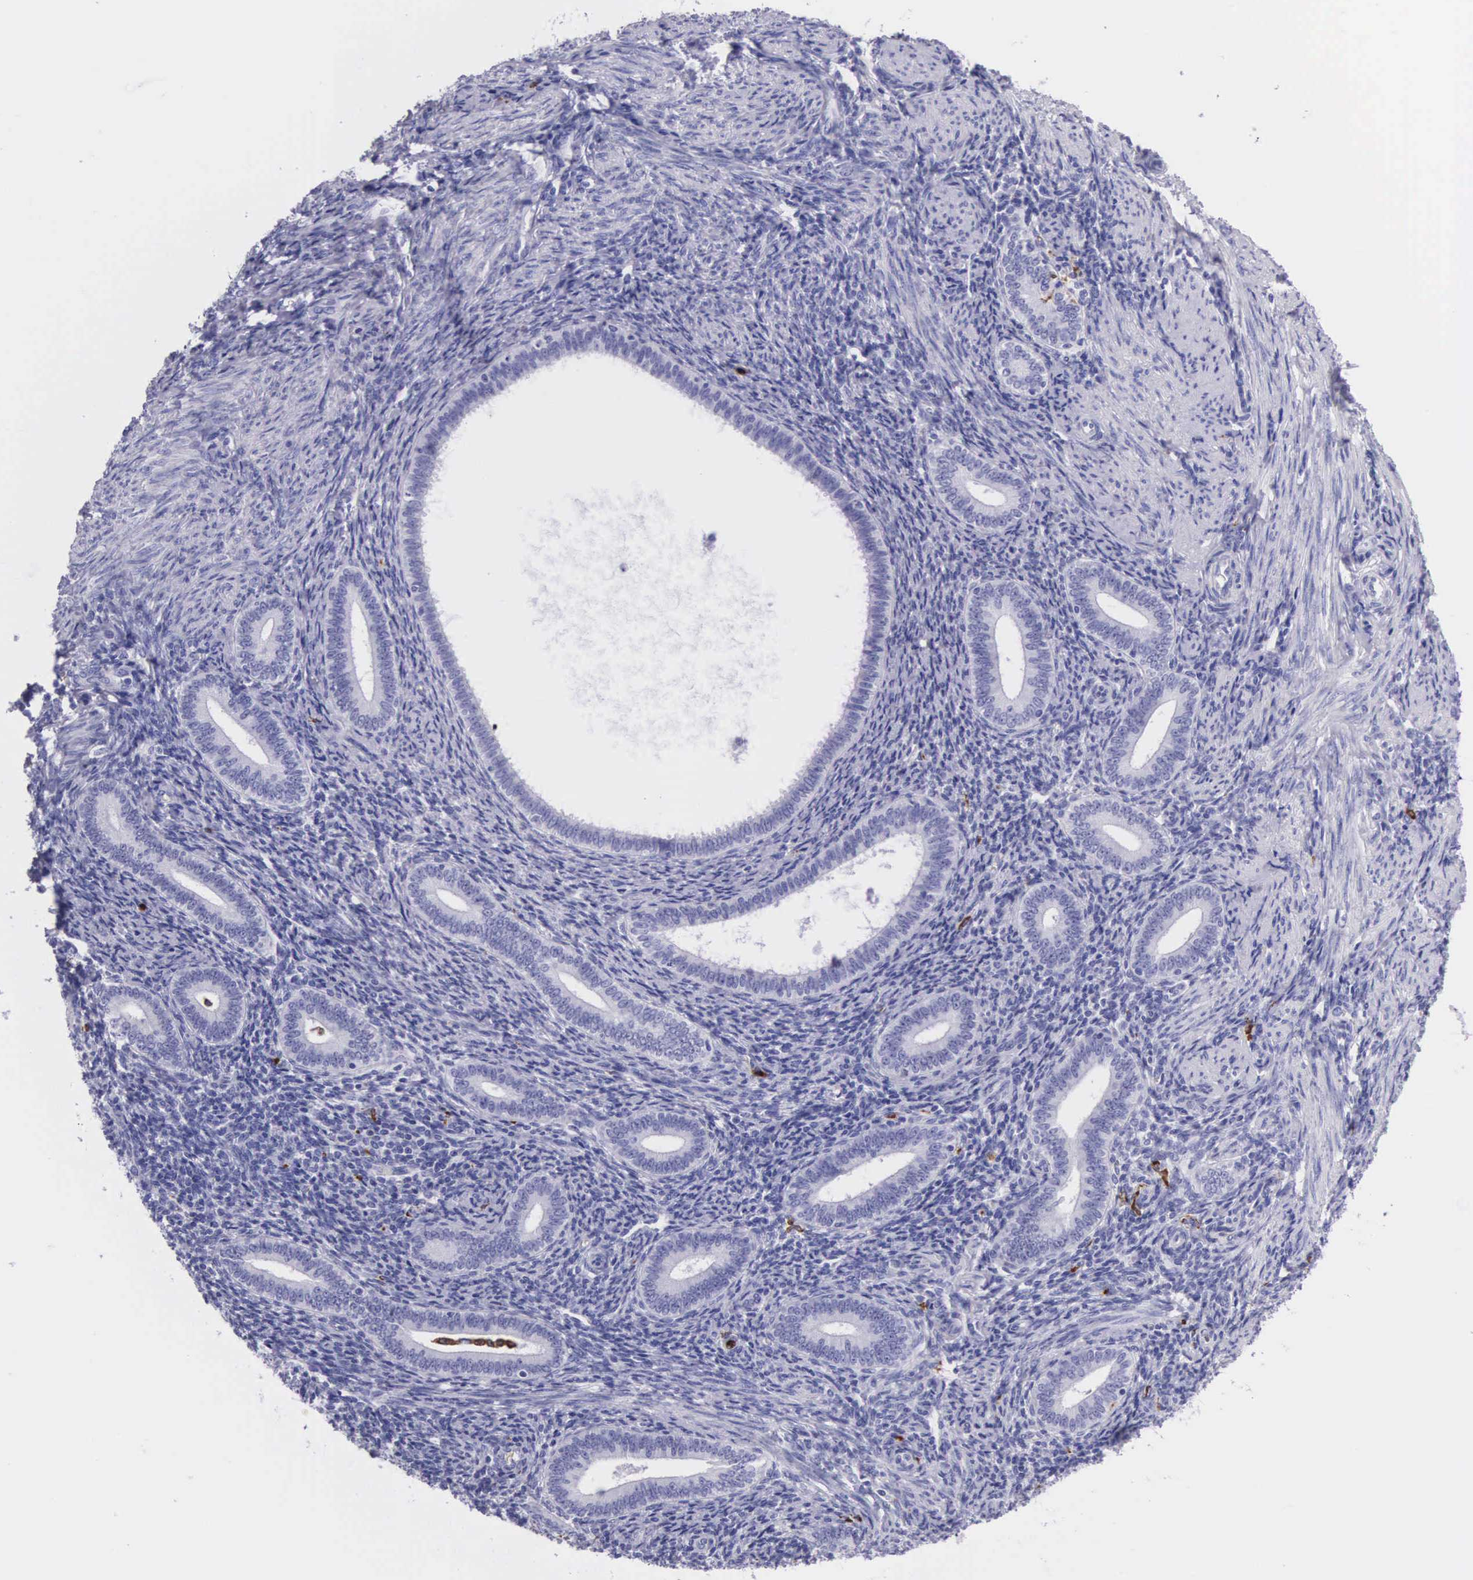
{"staining": {"intensity": "negative", "quantity": "none", "location": "none"}, "tissue": "endometrium", "cell_type": "Cells in endometrial stroma", "image_type": "normal", "snomed": [{"axis": "morphology", "description": "Normal tissue, NOS"}, {"axis": "topography", "description": "Endometrium"}], "caption": "High magnification brightfield microscopy of unremarkable endometrium stained with DAB (brown) and counterstained with hematoxylin (blue): cells in endometrial stroma show no significant expression.", "gene": "FCN1", "patient": {"sex": "female", "age": 35}}